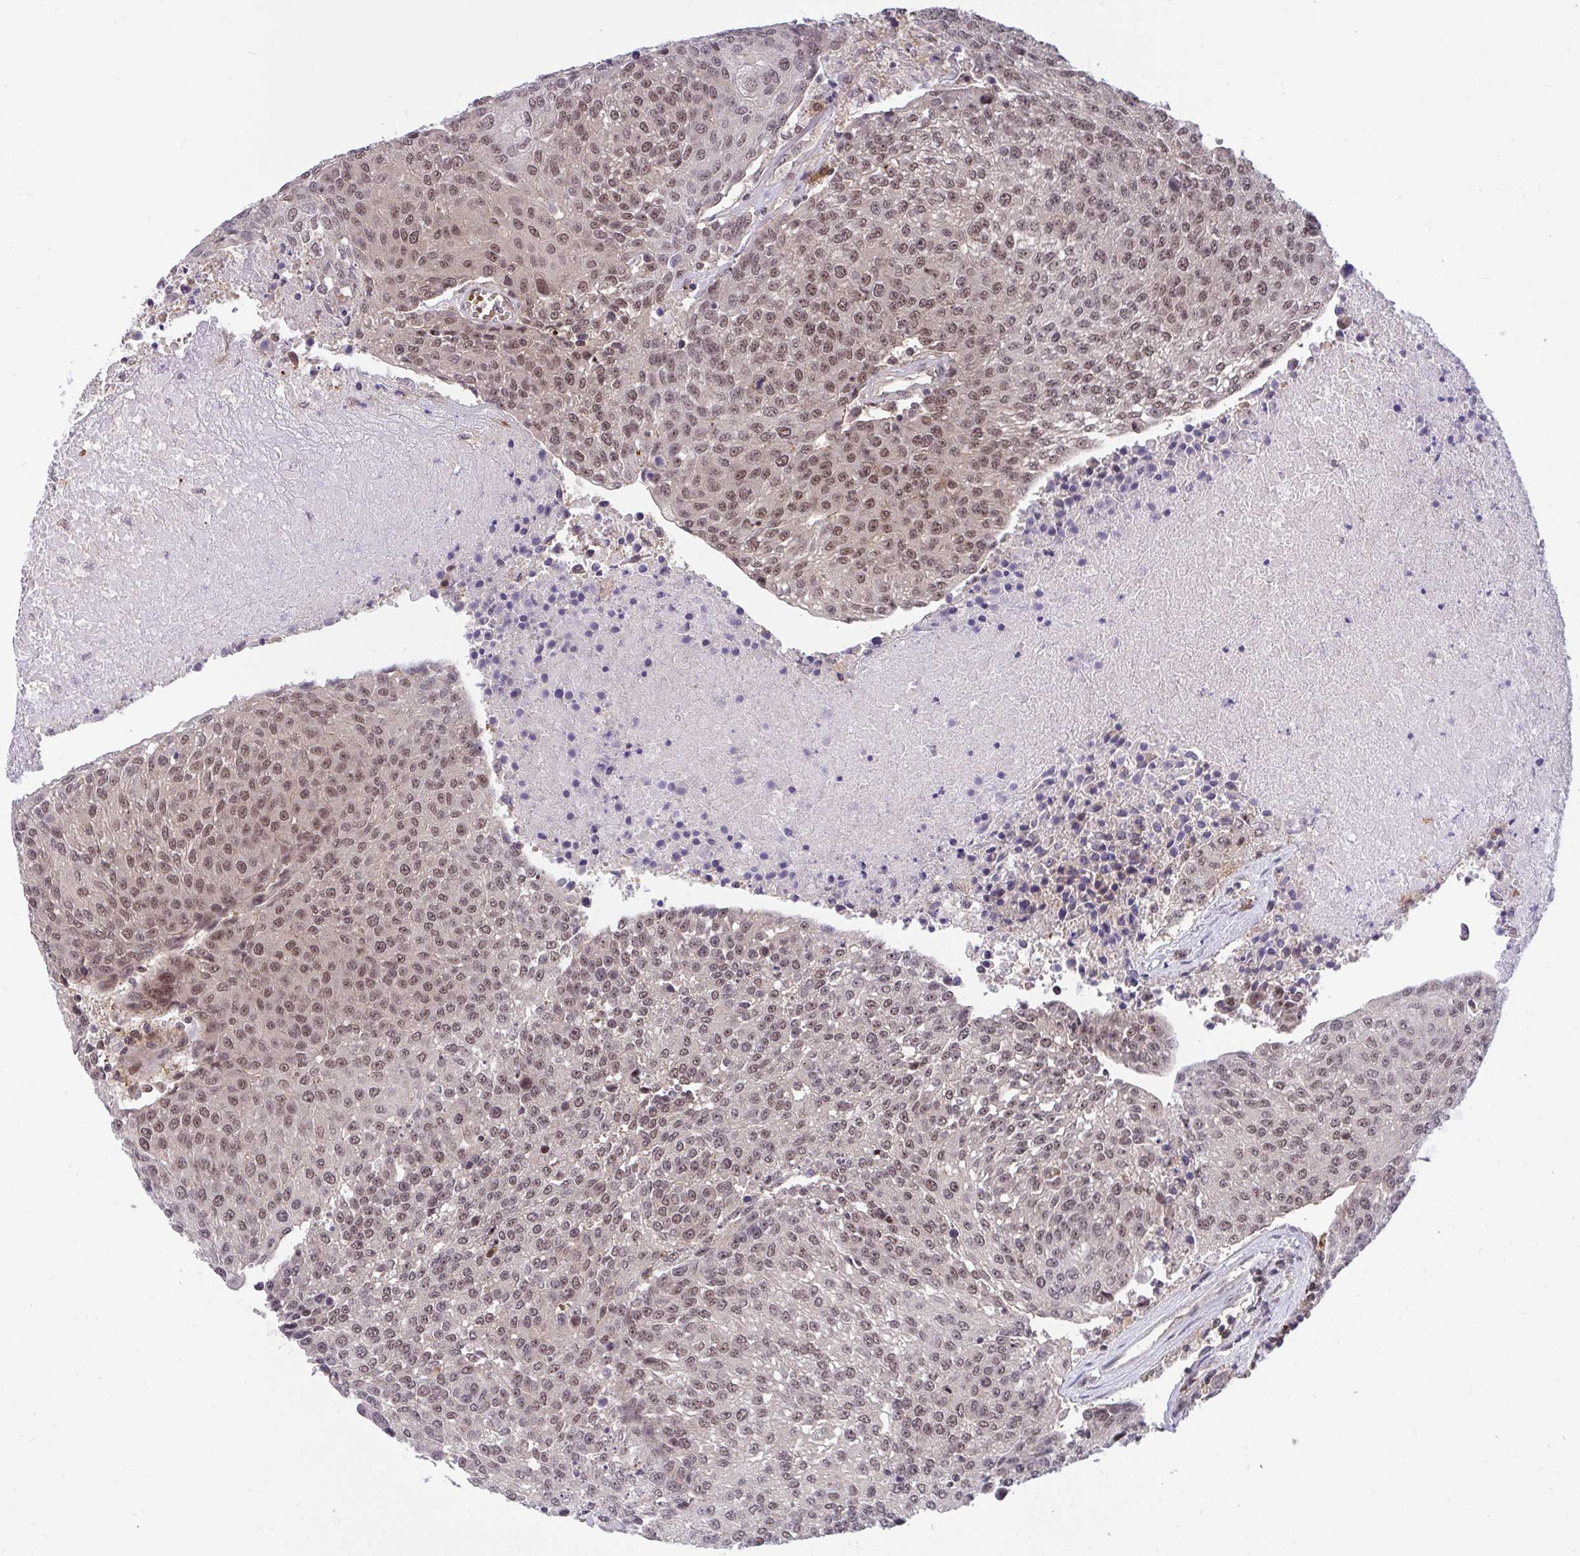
{"staining": {"intensity": "moderate", "quantity": ">75%", "location": "nuclear"}, "tissue": "urothelial cancer", "cell_type": "Tumor cells", "image_type": "cancer", "snomed": [{"axis": "morphology", "description": "Urothelial carcinoma, High grade"}, {"axis": "topography", "description": "Urinary bladder"}], "caption": "Immunohistochemical staining of human urothelial cancer exhibits medium levels of moderate nuclear expression in about >75% of tumor cells.", "gene": "PPP1CA", "patient": {"sex": "female", "age": 85}}